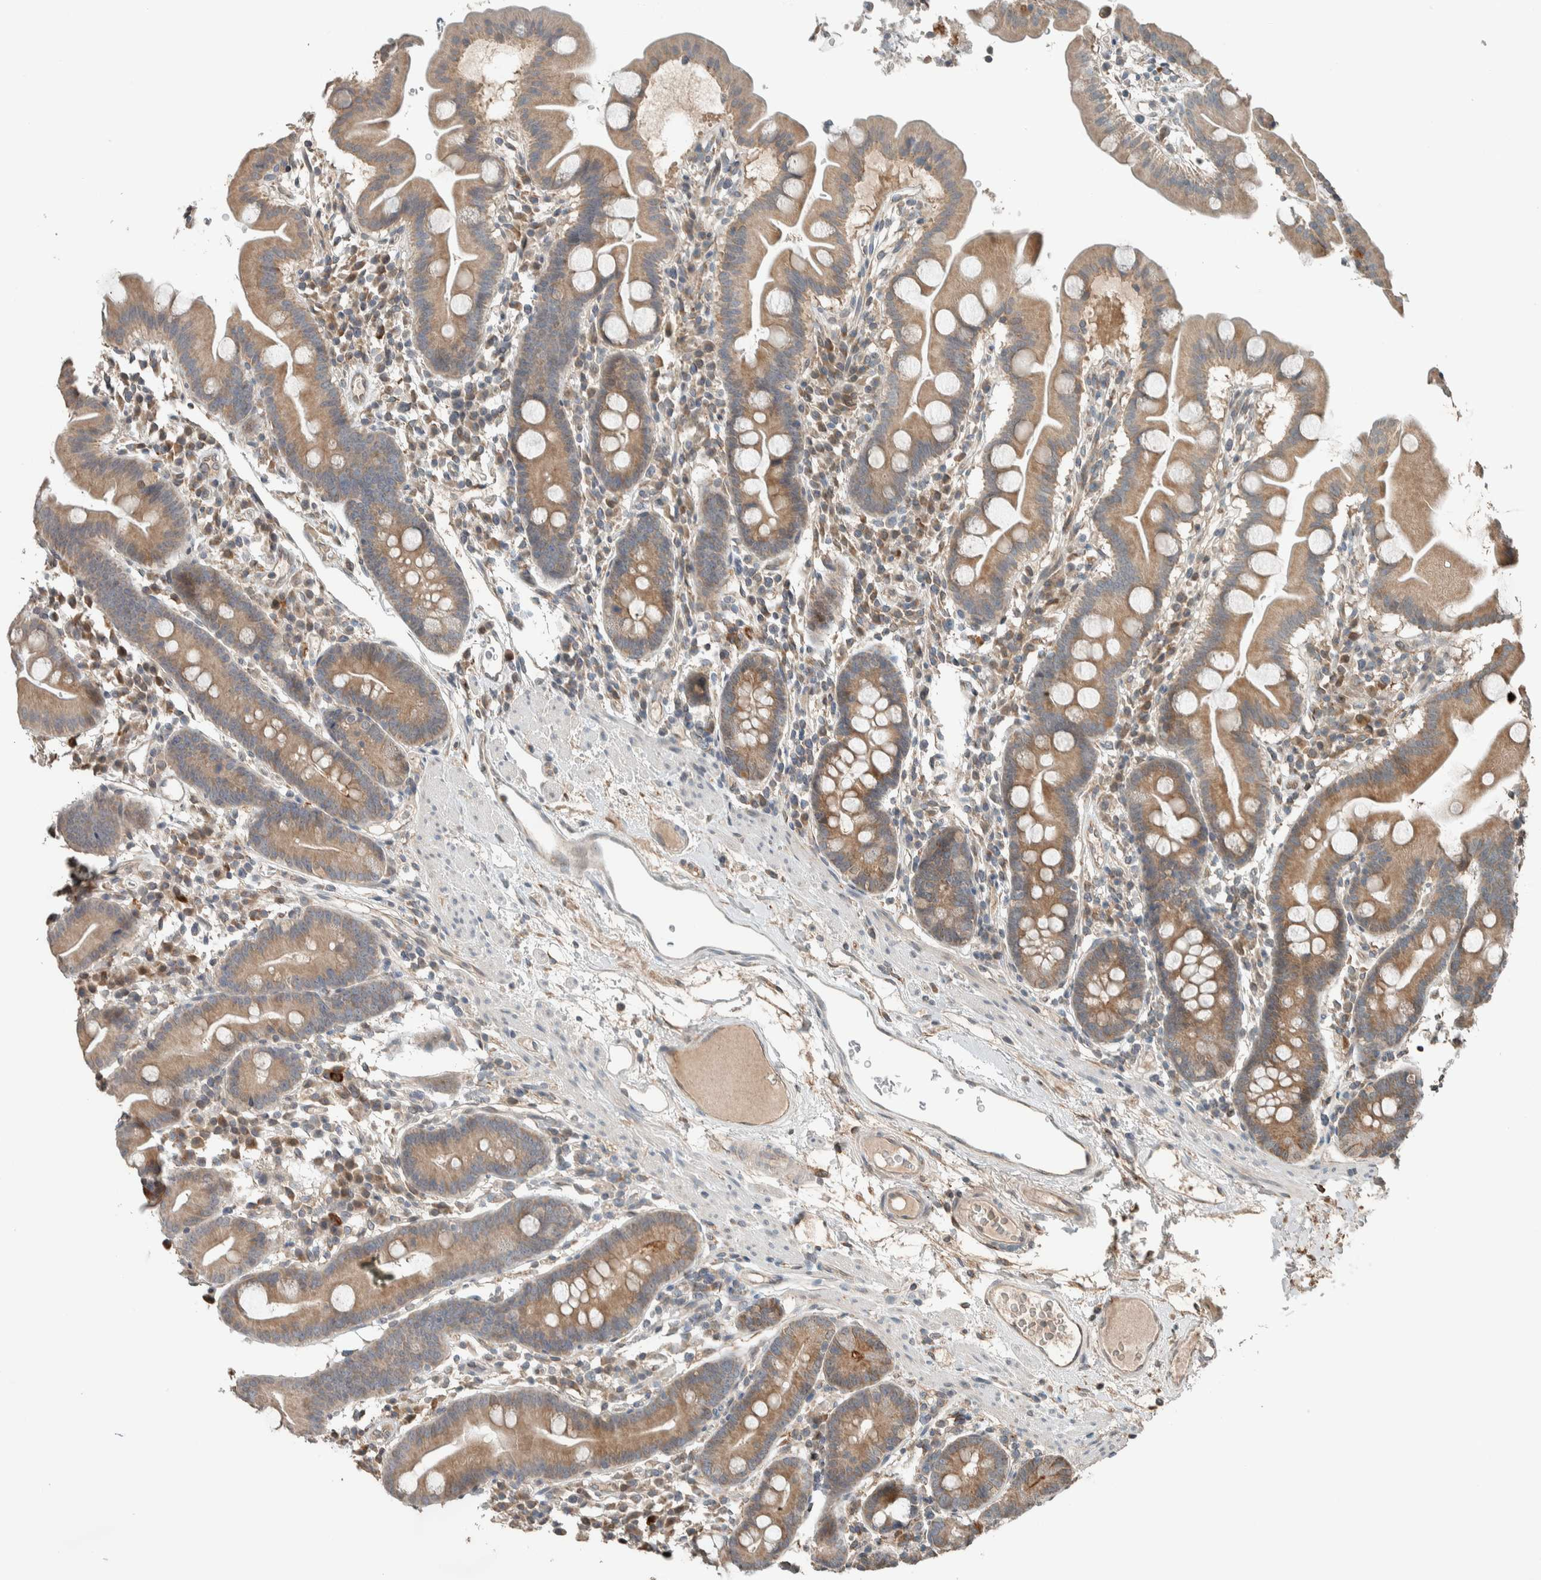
{"staining": {"intensity": "moderate", "quantity": ">75%", "location": "cytoplasmic/membranous"}, "tissue": "duodenum", "cell_type": "Glandular cells", "image_type": "normal", "snomed": [{"axis": "morphology", "description": "Normal tissue, NOS"}, {"axis": "topography", "description": "Duodenum"}], "caption": "Immunohistochemical staining of benign human duodenum shows moderate cytoplasmic/membranous protein positivity in approximately >75% of glandular cells. (Stains: DAB in brown, nuclei in blue, Microscopy: brightfield microscopy at high magnification).", "gene": "NBR1", "patient": {"sex": "male", "age": 50}}